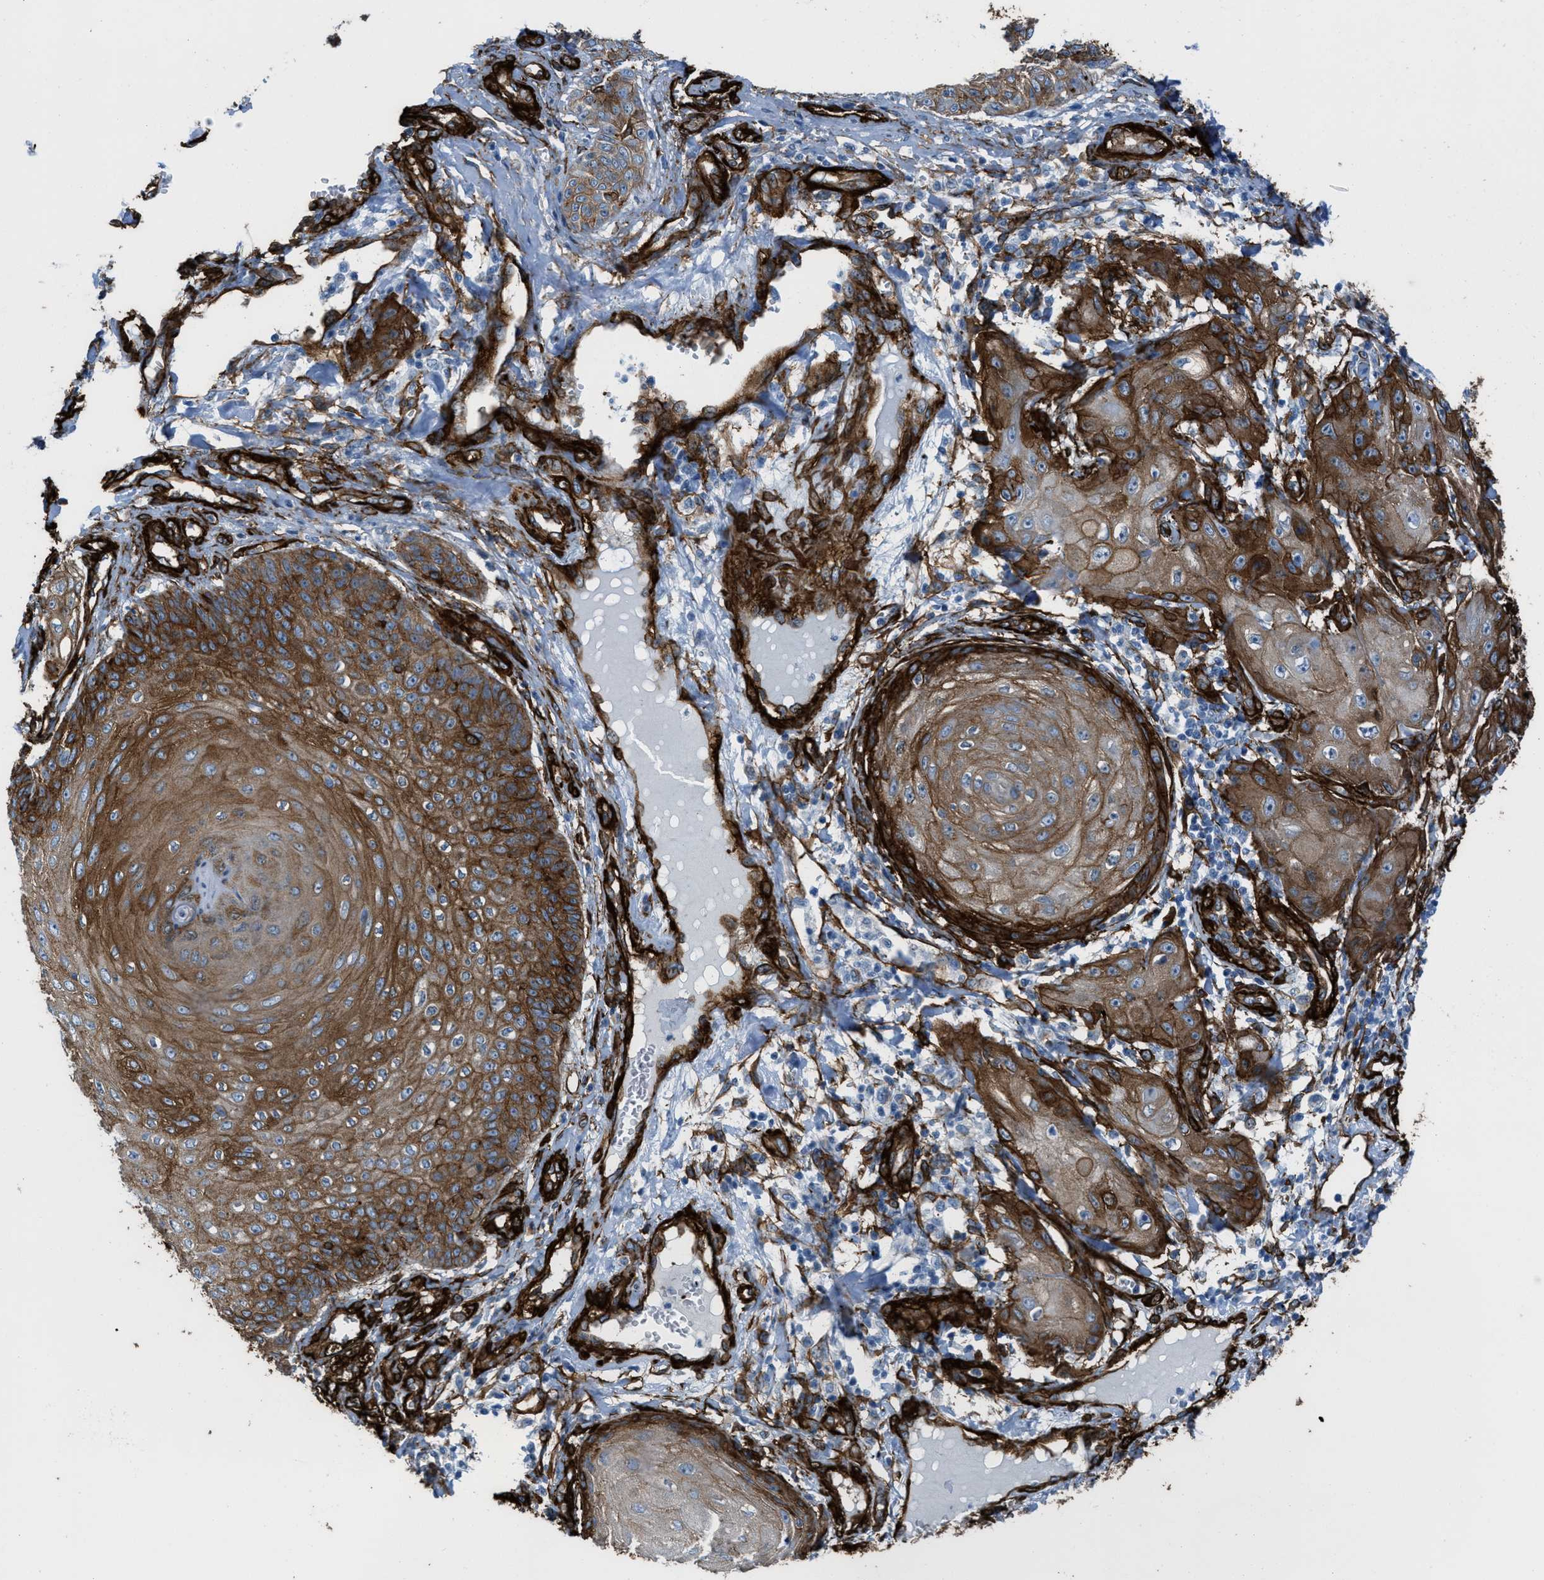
{"staining": {"intensity": "strong", "quantity": ">75%", "location": "cytoplasmic/membranous"}, "tissue": "skin cancer", "cell_type": "Tumor cells", "image_type": "cancer", "snomed": [{"axis": "morphology", "description": "Squamous cell carcinoma, NOS"}, {"axis": "topography", "description": "Skin"}], "caption": "Immunohistochemical staining of human skin squamous cell carcinoma displays high levels of strong cytoplasmic/membranous protein staining in about >75% of tumor cells. (brown staining indicates protein expression, while blue staining denotes nuclei).", "gene": "CALD1", "patient": {"sex": "male", "age": 74}}